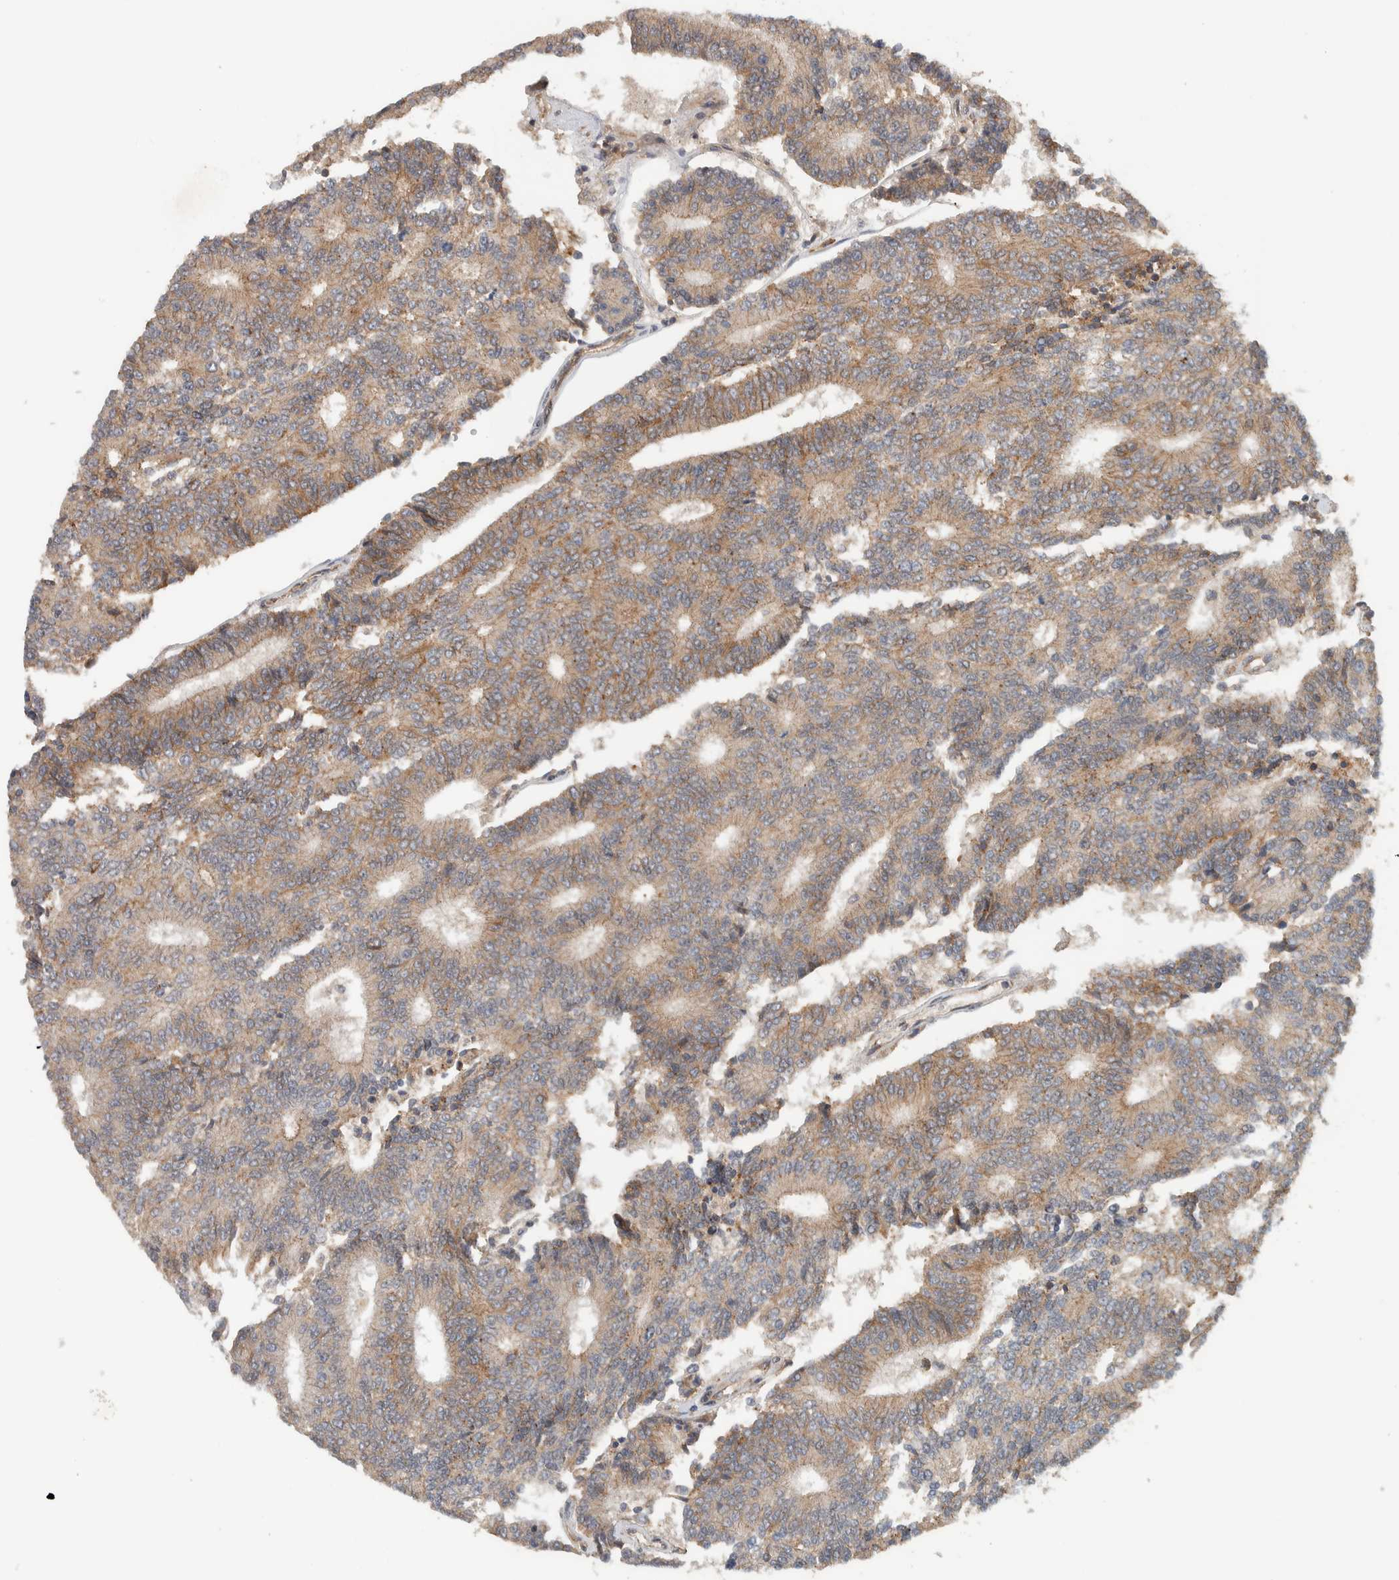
{"staining": {"intensity": "moderate", "quantity": ">75%", "location": "cytoplasmic/membranous"}, "tissue": "prostate cancer", "cell_type": "Tumor cells", "image_type": "cancer", "snomed": [{"axis": "morphology", "description": "Normal tissue, NOS"}, {"axis": "morphology", "description": "Adenocarcinoma, High grade"}, {"axis": "topography", "description": "Prostate"}, {"axis": "topography", "description": "Seminal veicle"}], "caption": "This photomicrograph demonstrates IHC staining of human prostate high-grade adenocarcinoma, with medium moderate cytoplasmic/membranous expression in approximately >75% of tumor cells.", "gene": "DEPTOR", "patient": {"sex": "male", "age": 55}}